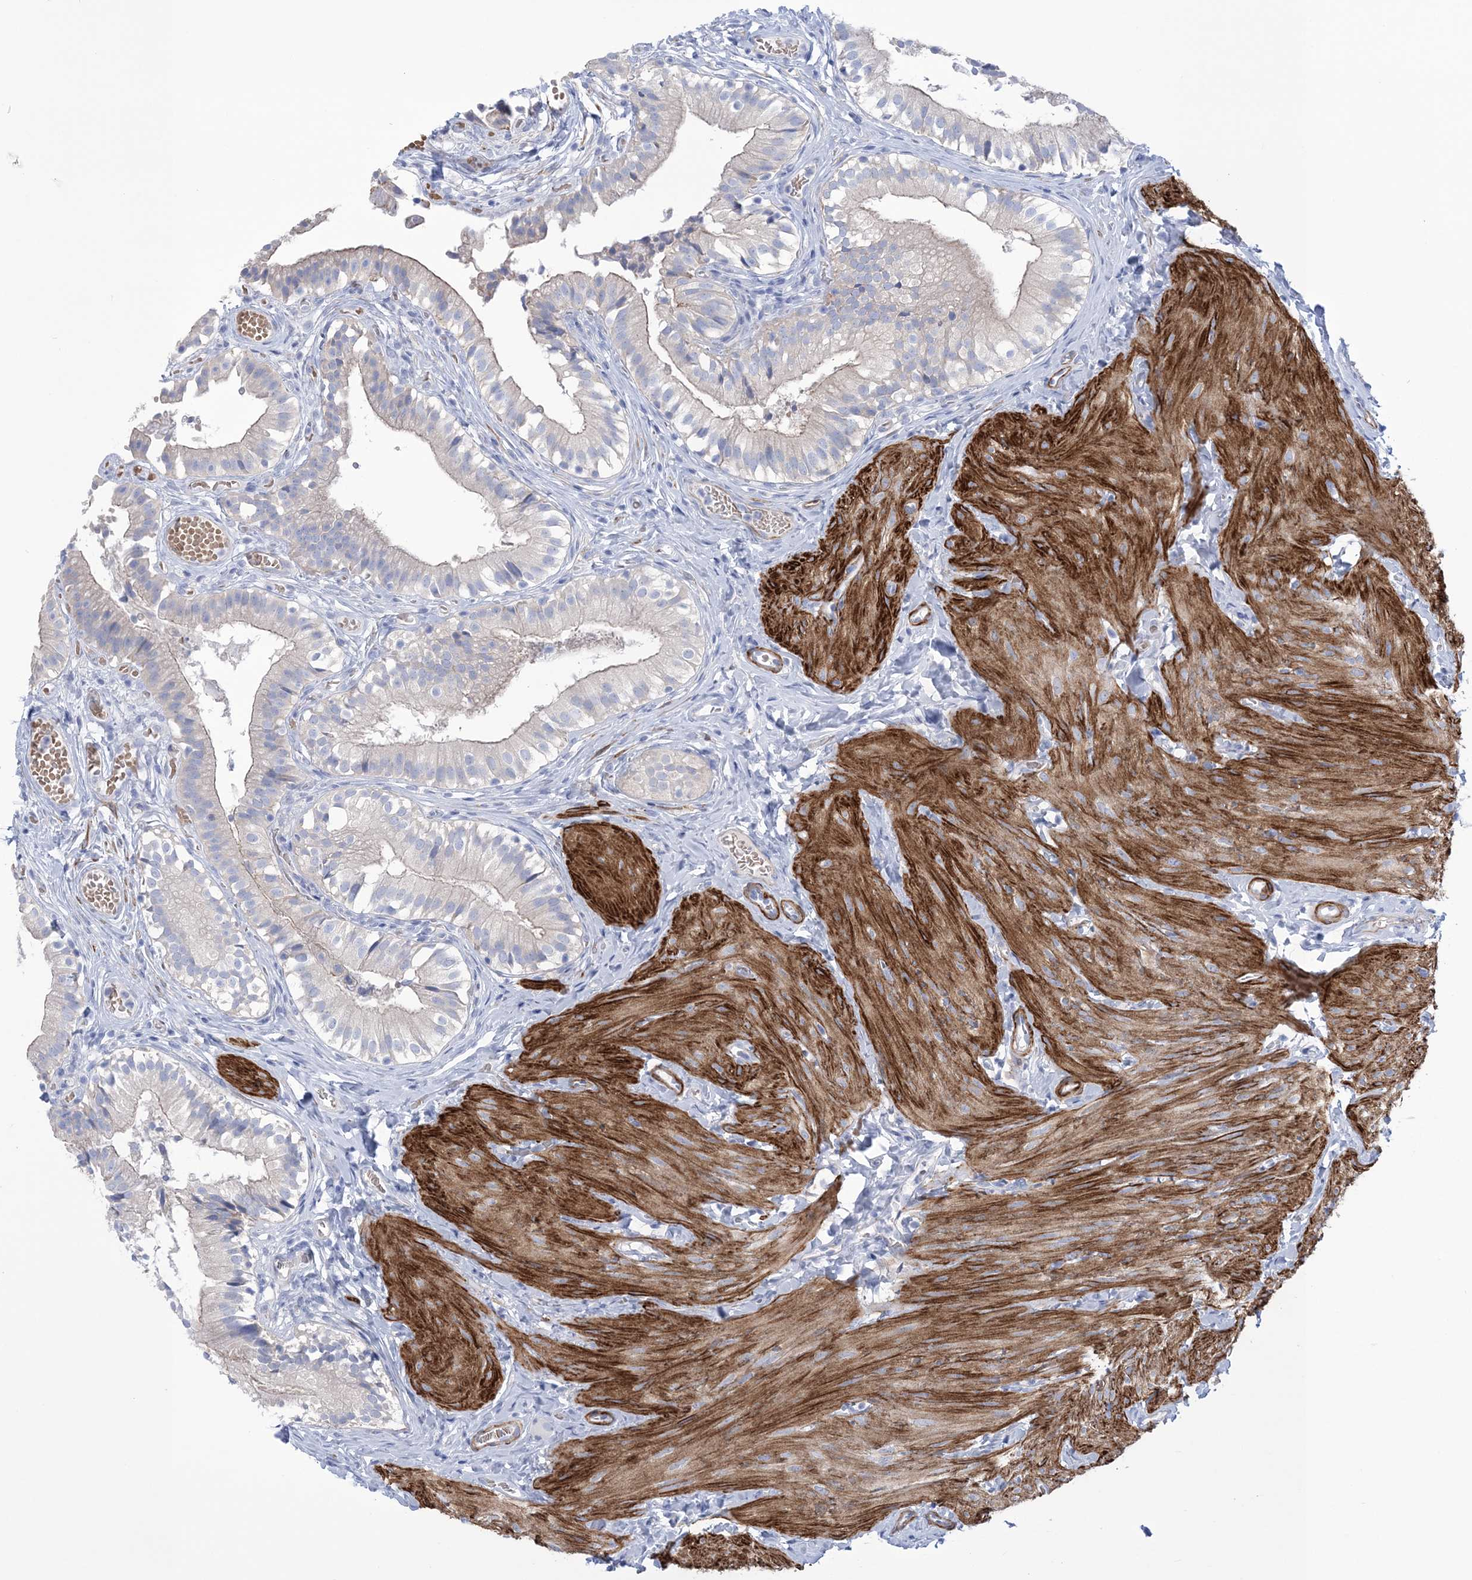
{"staining": {"intensity": "negative", "quantity": "none", "location": "none"}, "tissue": "gallbladder", "cell_type": "Glandular cells", "image_type": "normal", "snomed": [{"axis": "morphology", "description": "Normal tissue, NOS"}, {"axis": "topography", "description": "Gallbladder"}], "caption": "Glandular cells show no significant protein expression in normal gallbladder. Nuclei are stained in blue.", "gene": "WDR74", "patient": {"sex": "female", "age": 47}}